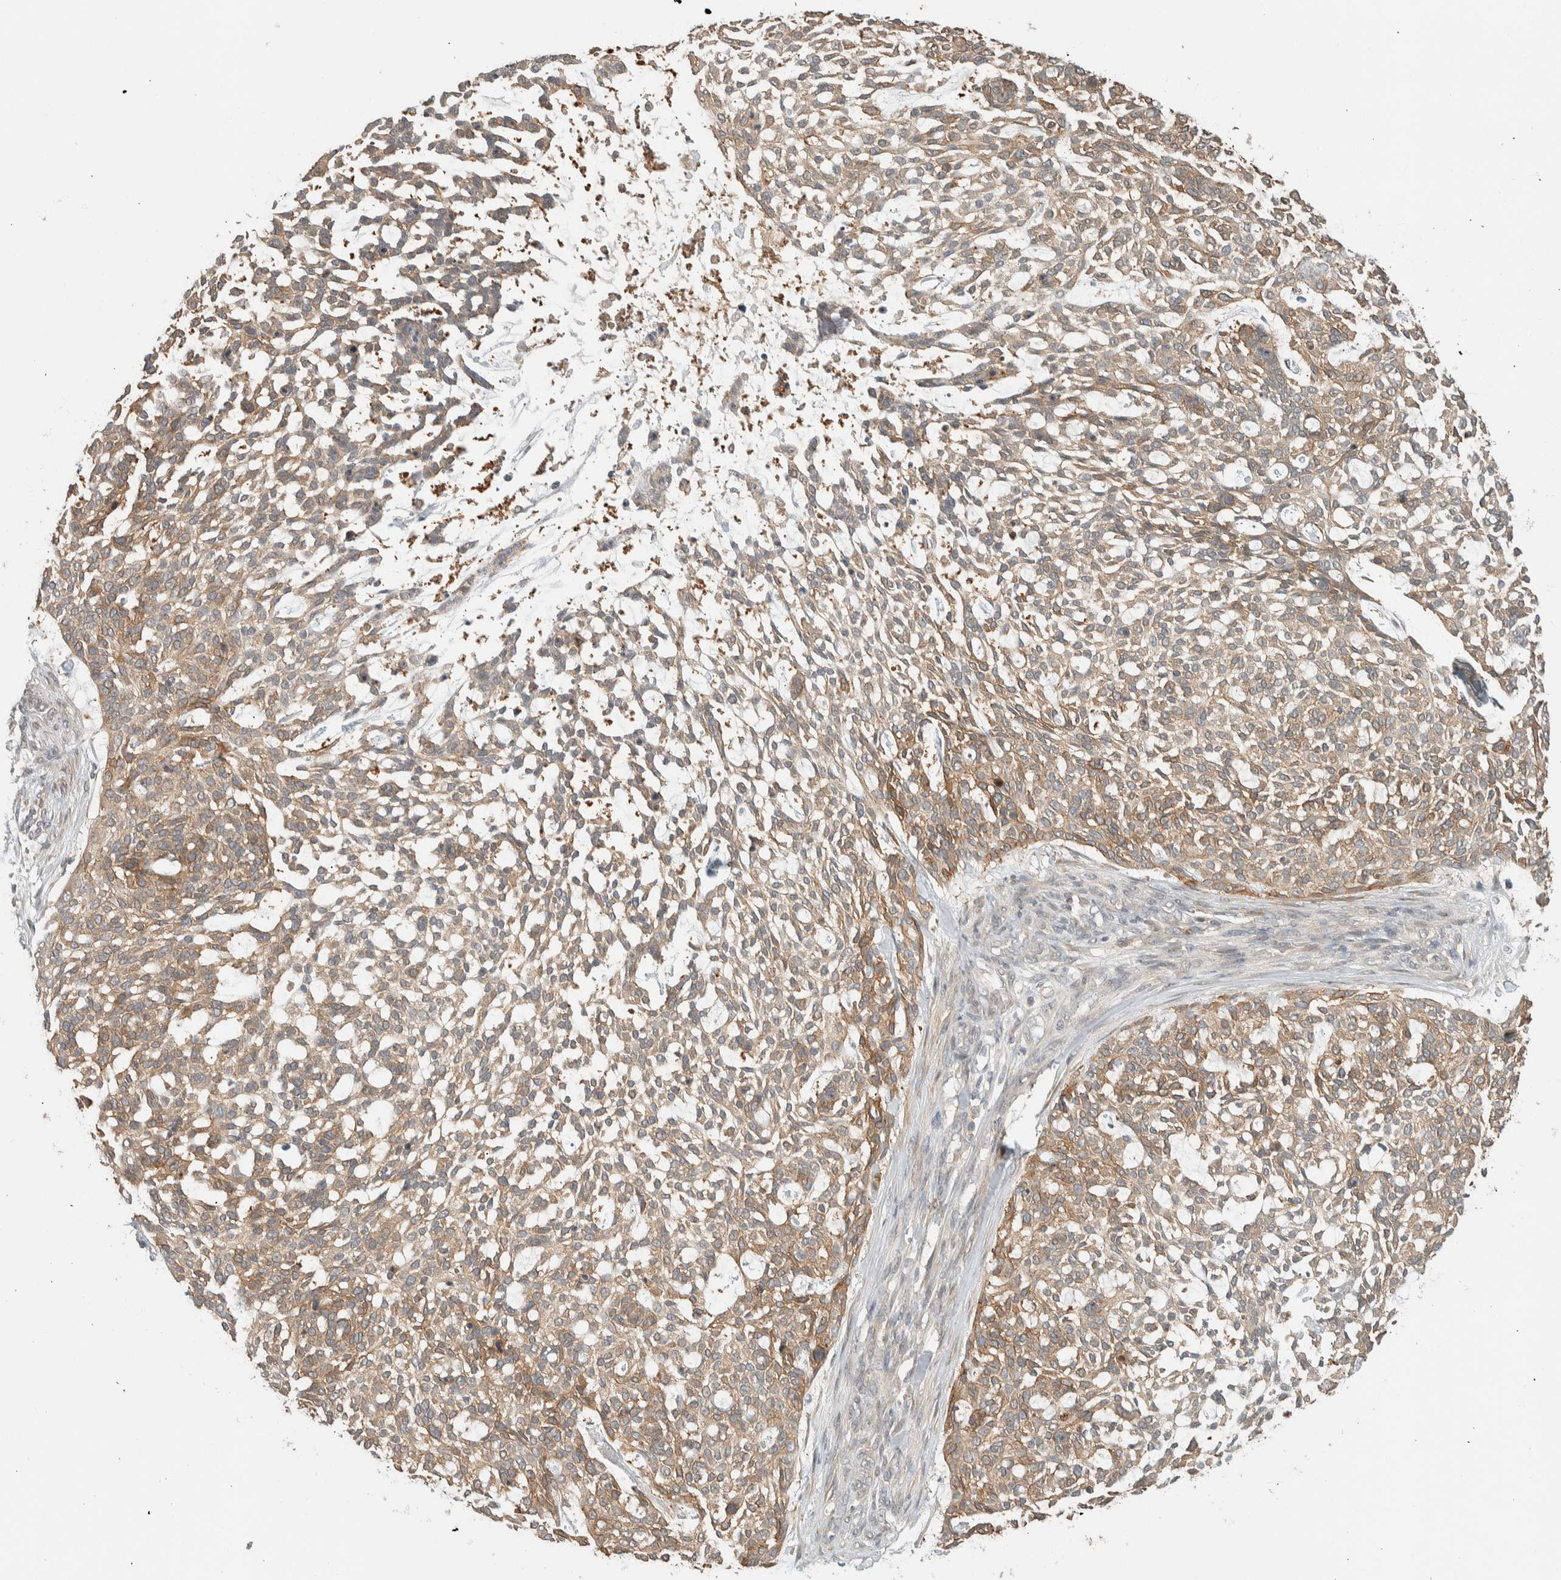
{"staining": {"intensity": "moderate", "quantity": "25%-75%", "location": "cytoplasmic/membranous"}, "tissue": "skin cancer", "cell_type": "Tumor cells", "image_type": "cancer", "snomed": [{"axis": "morphology", "description": "Basal cell carcinoma"}, {"axis": "topography", "description": "Skin"}], "caption": "Skin basal cell carcinoma tissue shows moderate cytoplasmic/membranous positivity in approximately 25%-75% of tumor cells, visualized by immunohistochemistry.", "gene": "ZNF567", "patient": {"sex": "female", "age": 64}}